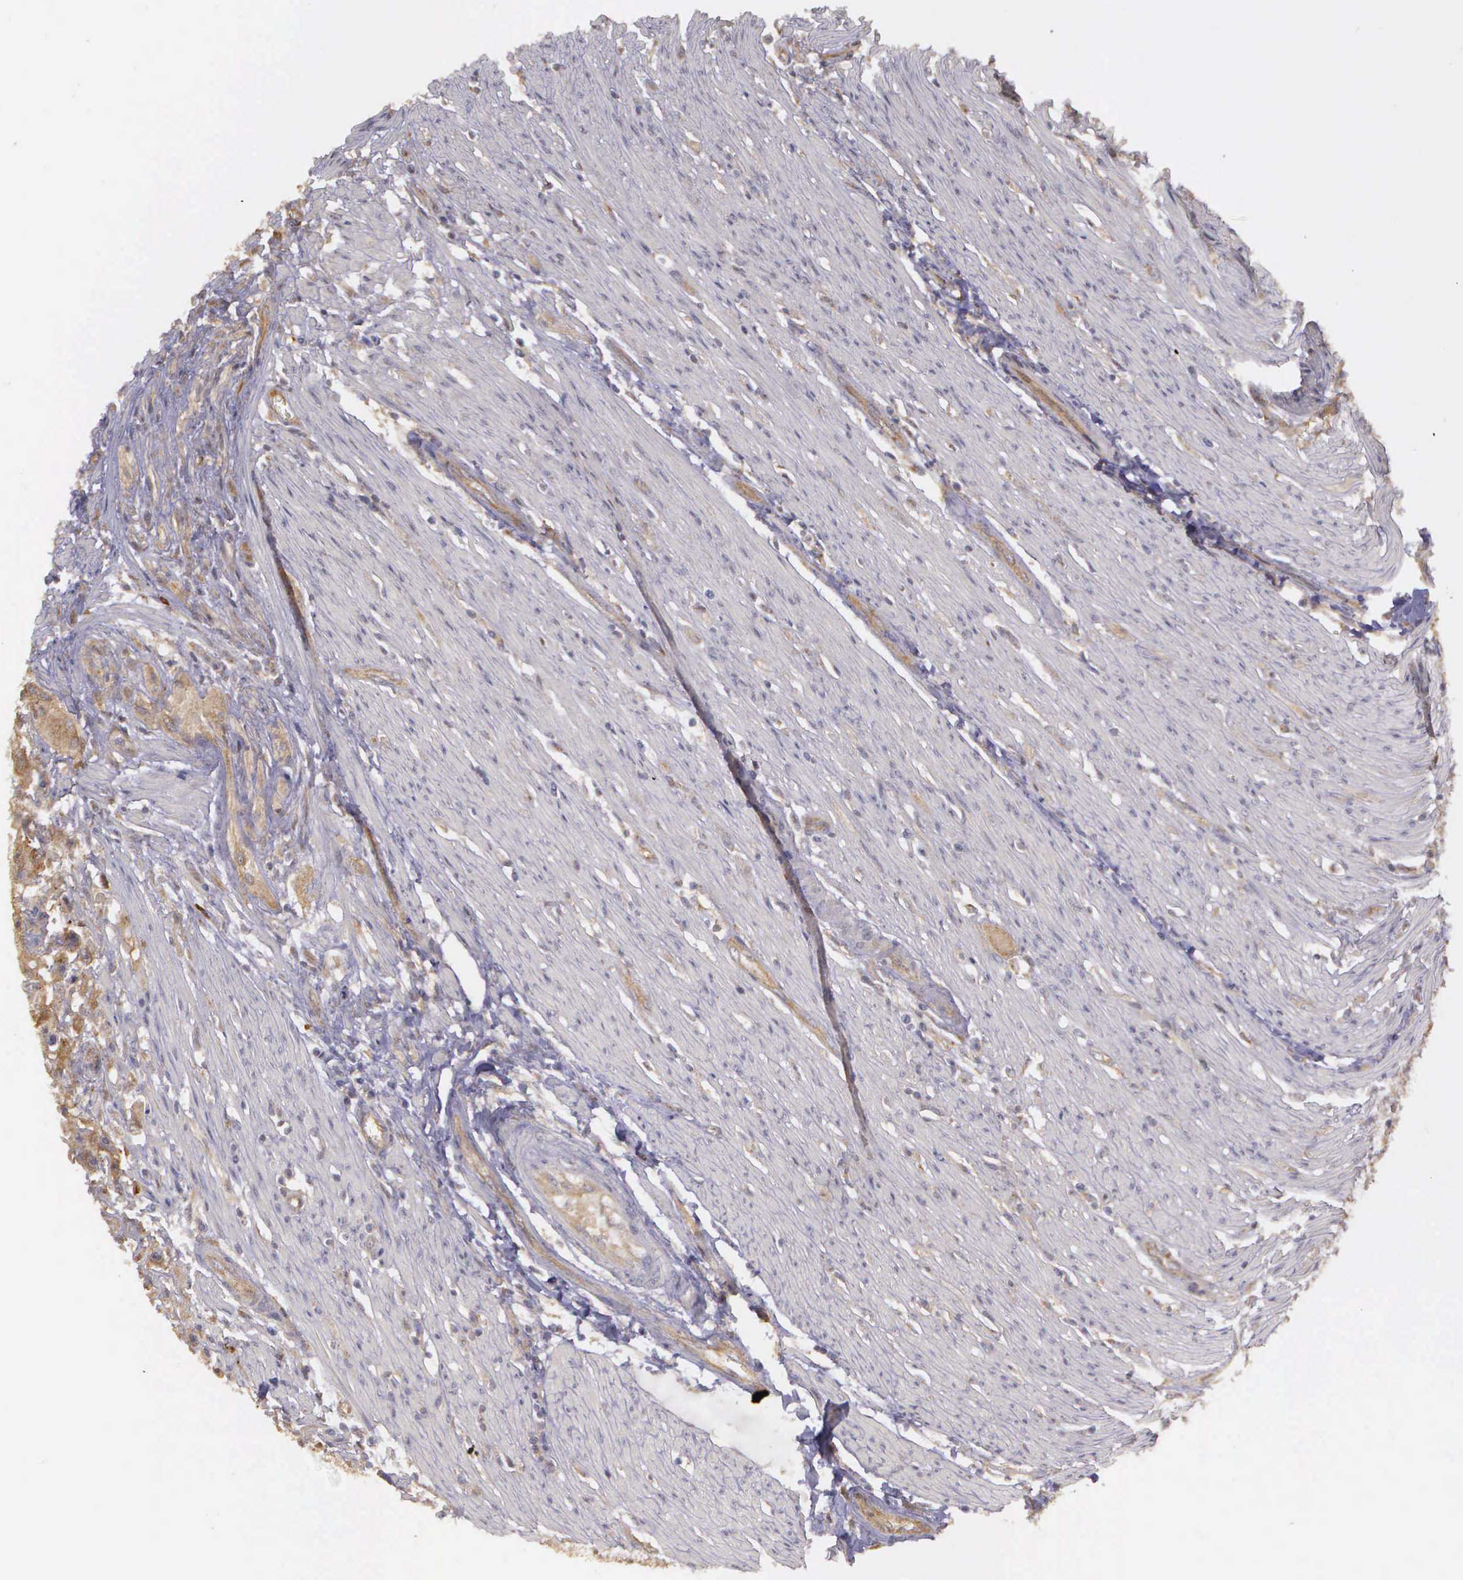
{"staining": {"intensity": "weak", "quantity": ">75%", "location": "cytoplasmic/membranous"}, "tissue": "colorectal cancer", "cell_type": "Tumor cells", "image_type": "cancer", "snomed": [{"axis": "morphology", "description": "Adenocarcinoma, NOS"}, {"axis": "topography", "description": "Colon"}], "caption": "Immunohistochemical staining of human colorectal cancer (adenocarcinoma) displays weak cytoplasmic/membranous protein expression in about >75% of tumor cells.", "gene": "EIF5", "patient": {"sex": "female", "age": 46}}